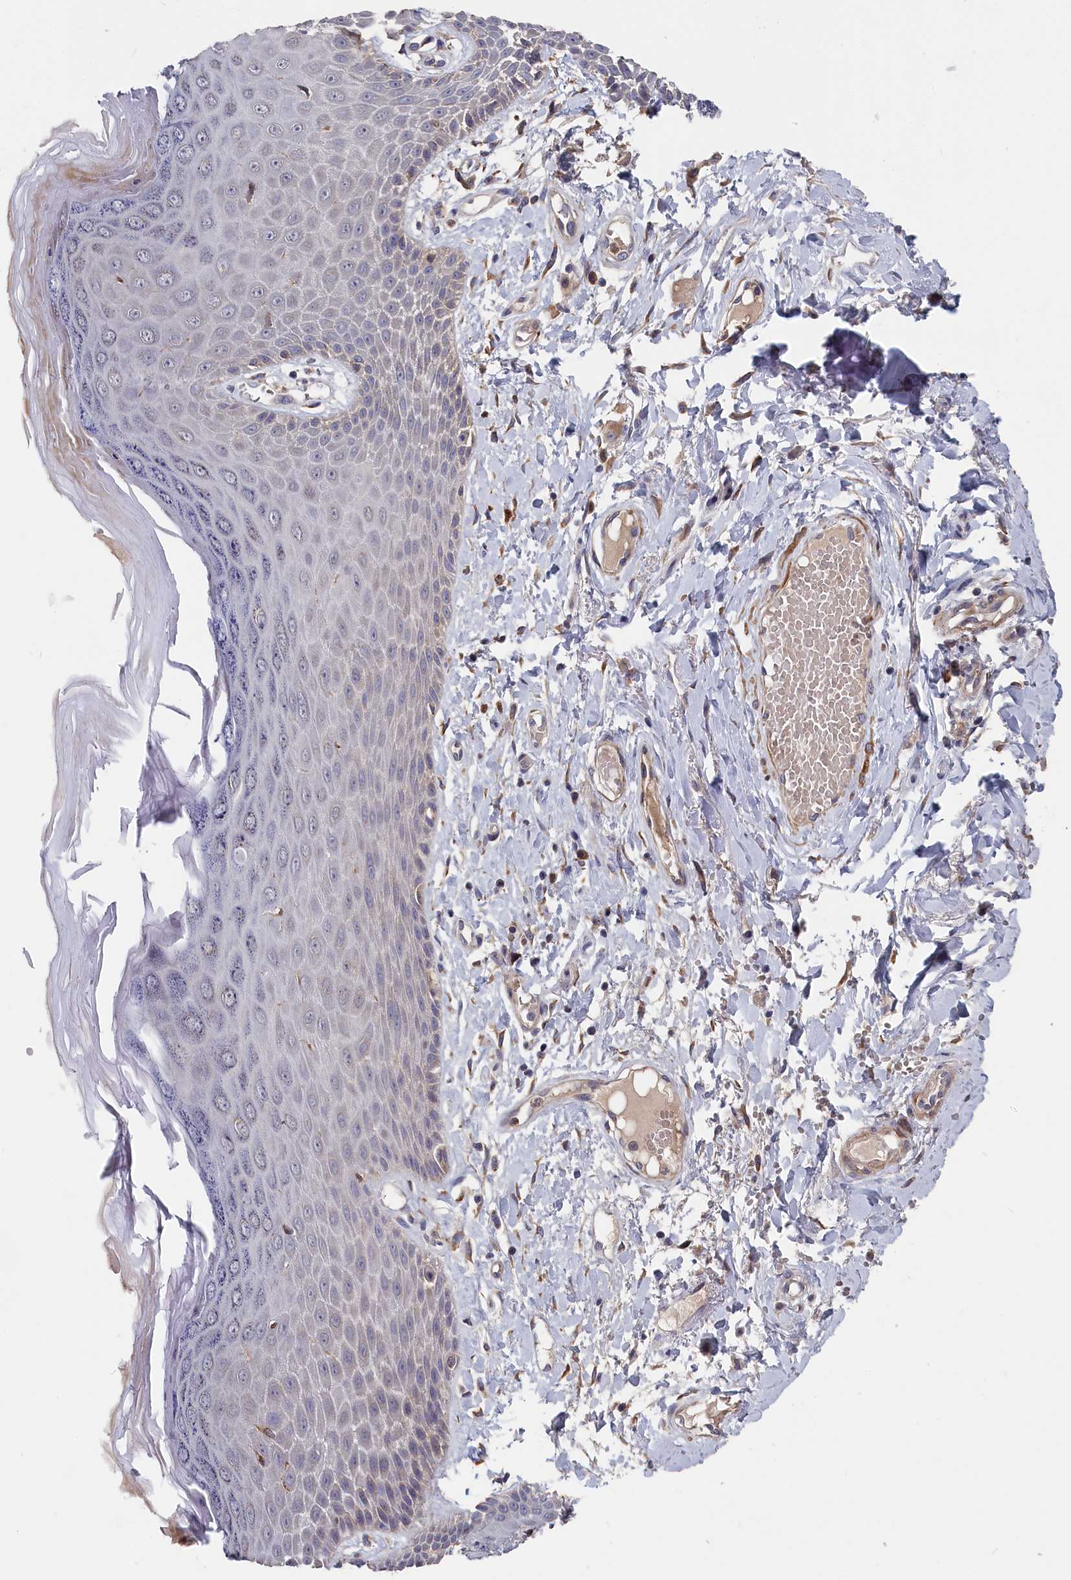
{"staining": {"intensity": "negative", "quantity": "none", "location": "none"}, "tissue": "skin", "cell_type": "Epidermal cells", "image_type": "normal", "snomed": [{"axis": "morphology", "description": "Normal tissue, NOS"}, {"axis": "topography", "description": "Anal"}], "caption": "Skin was stained to show a protein in brown. There is no significant staining in epidermal cells. The staining was performed using DAB (3,3'-diaminobenzidine) to visualize the protein expression in brown, while the nuclei were stained in blue with hematoxylin (Magnification: 20x).", "gene": "CYB5D2", "patient": {"sex": "male", "age": 78}}